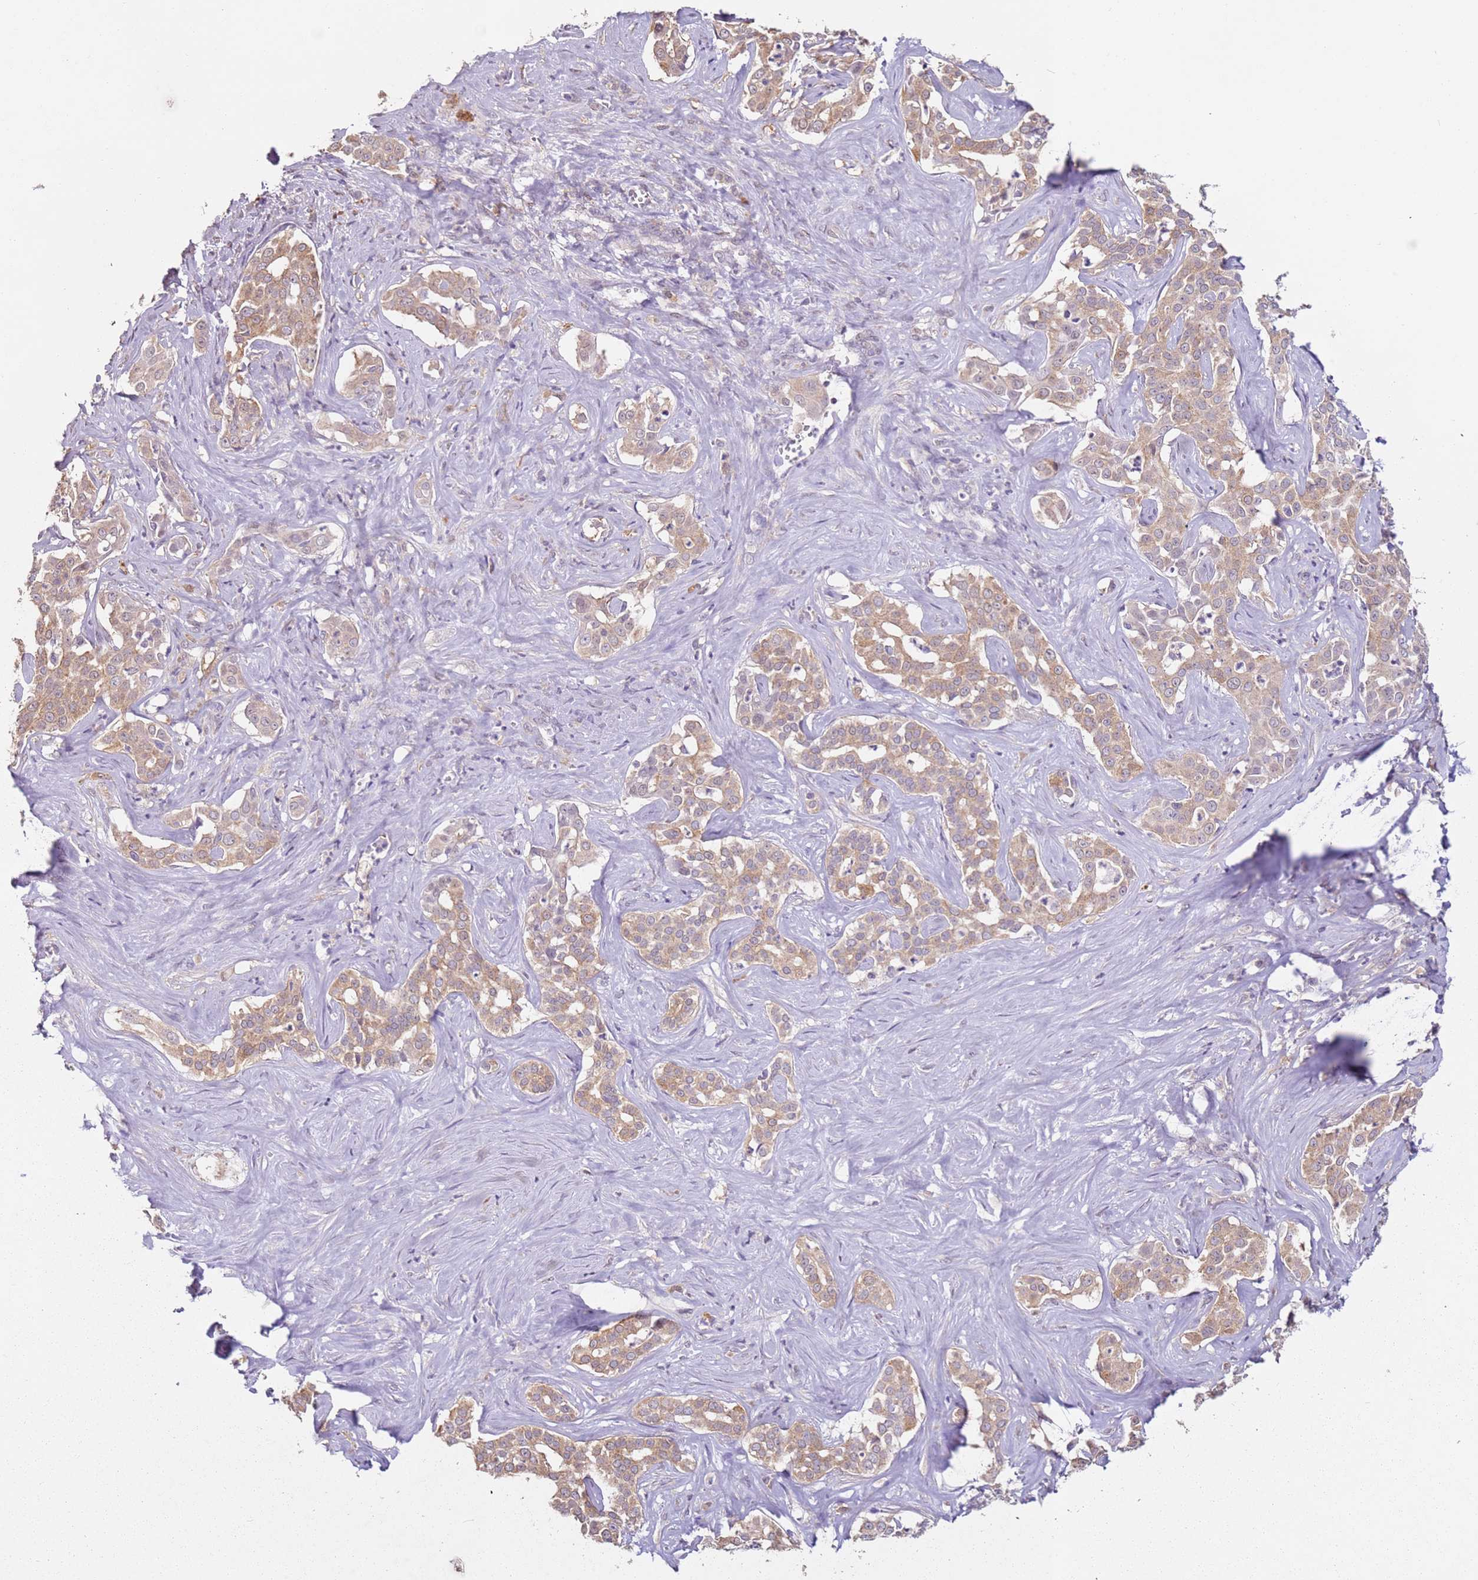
{"staining": {"intensity": "moderate", "quantity": ">75%", "location": "cytoplasmic/membranous"}, "tissue": "liver cancer", "cell_type": "Tumor cells", "image_type": "cancer", "snomed": [{"axis": "morphology", "description": "Cholangiocarcinoma"}, {"axis": "topography", "description": "Liver"}], "caption": "A brown stain highlights moderate cytoplasmic/membranous positivity of a protein in human cholangiocarcinoma (liver) tumor cells.", "gene": "MDH1", "patient": {"sex": "male", "age": 67}}